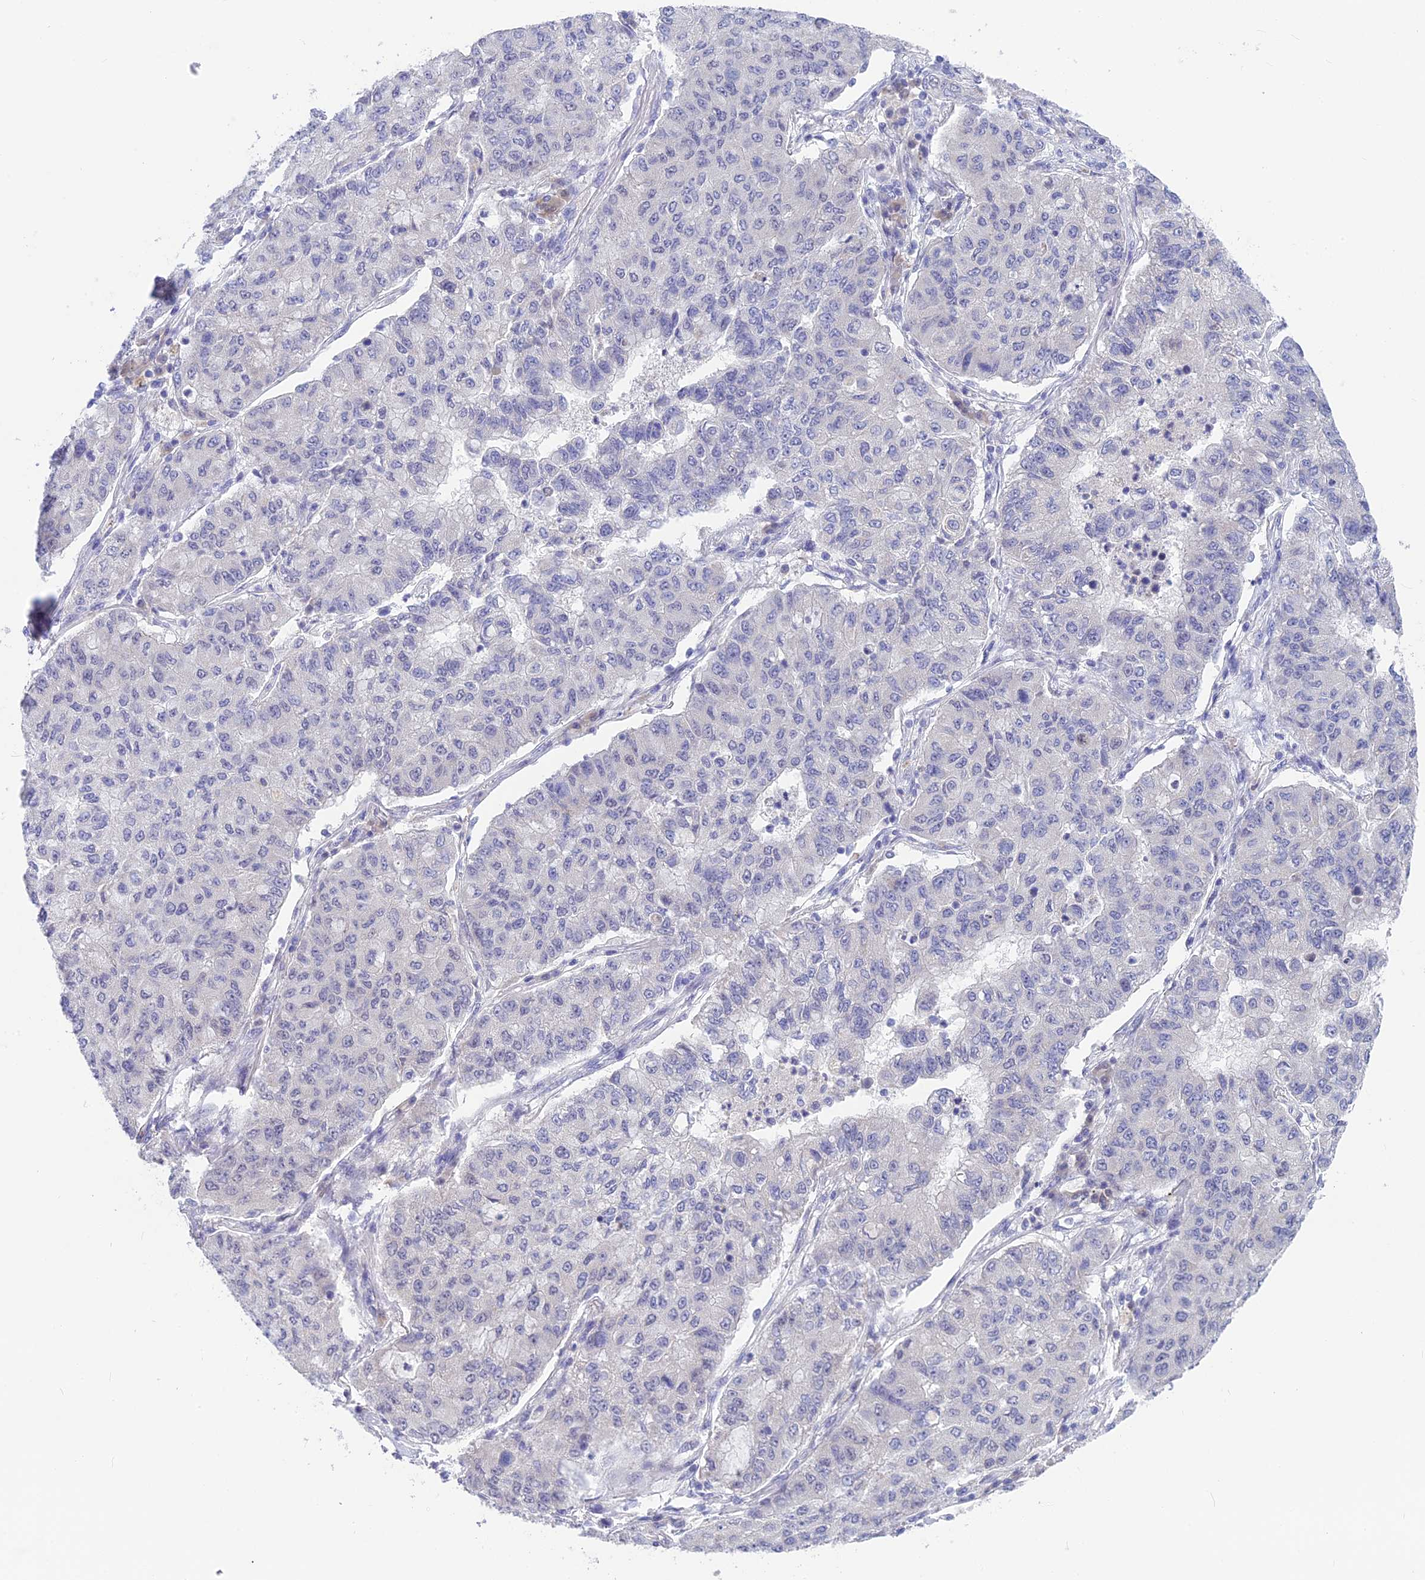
{"staining": {"intensity": "negative", "quantity": "none", "location": "none"}, "tissue": "lung cancer", "cell_type": "Tumor cells", "image_type": "cancer", "snomed": [{"axis": "morphology", "description": "Squamous cell carcinoma, NOS"}, {"axis": "topography", "description": "Lung"}], "caption": "IHC photomicrograph of human lung cancer stained for a protein (brown), which demonstrates no positivity in tumor cells.", "gene": "SNTN", "patient": {"sex": "male", "age": 74}}